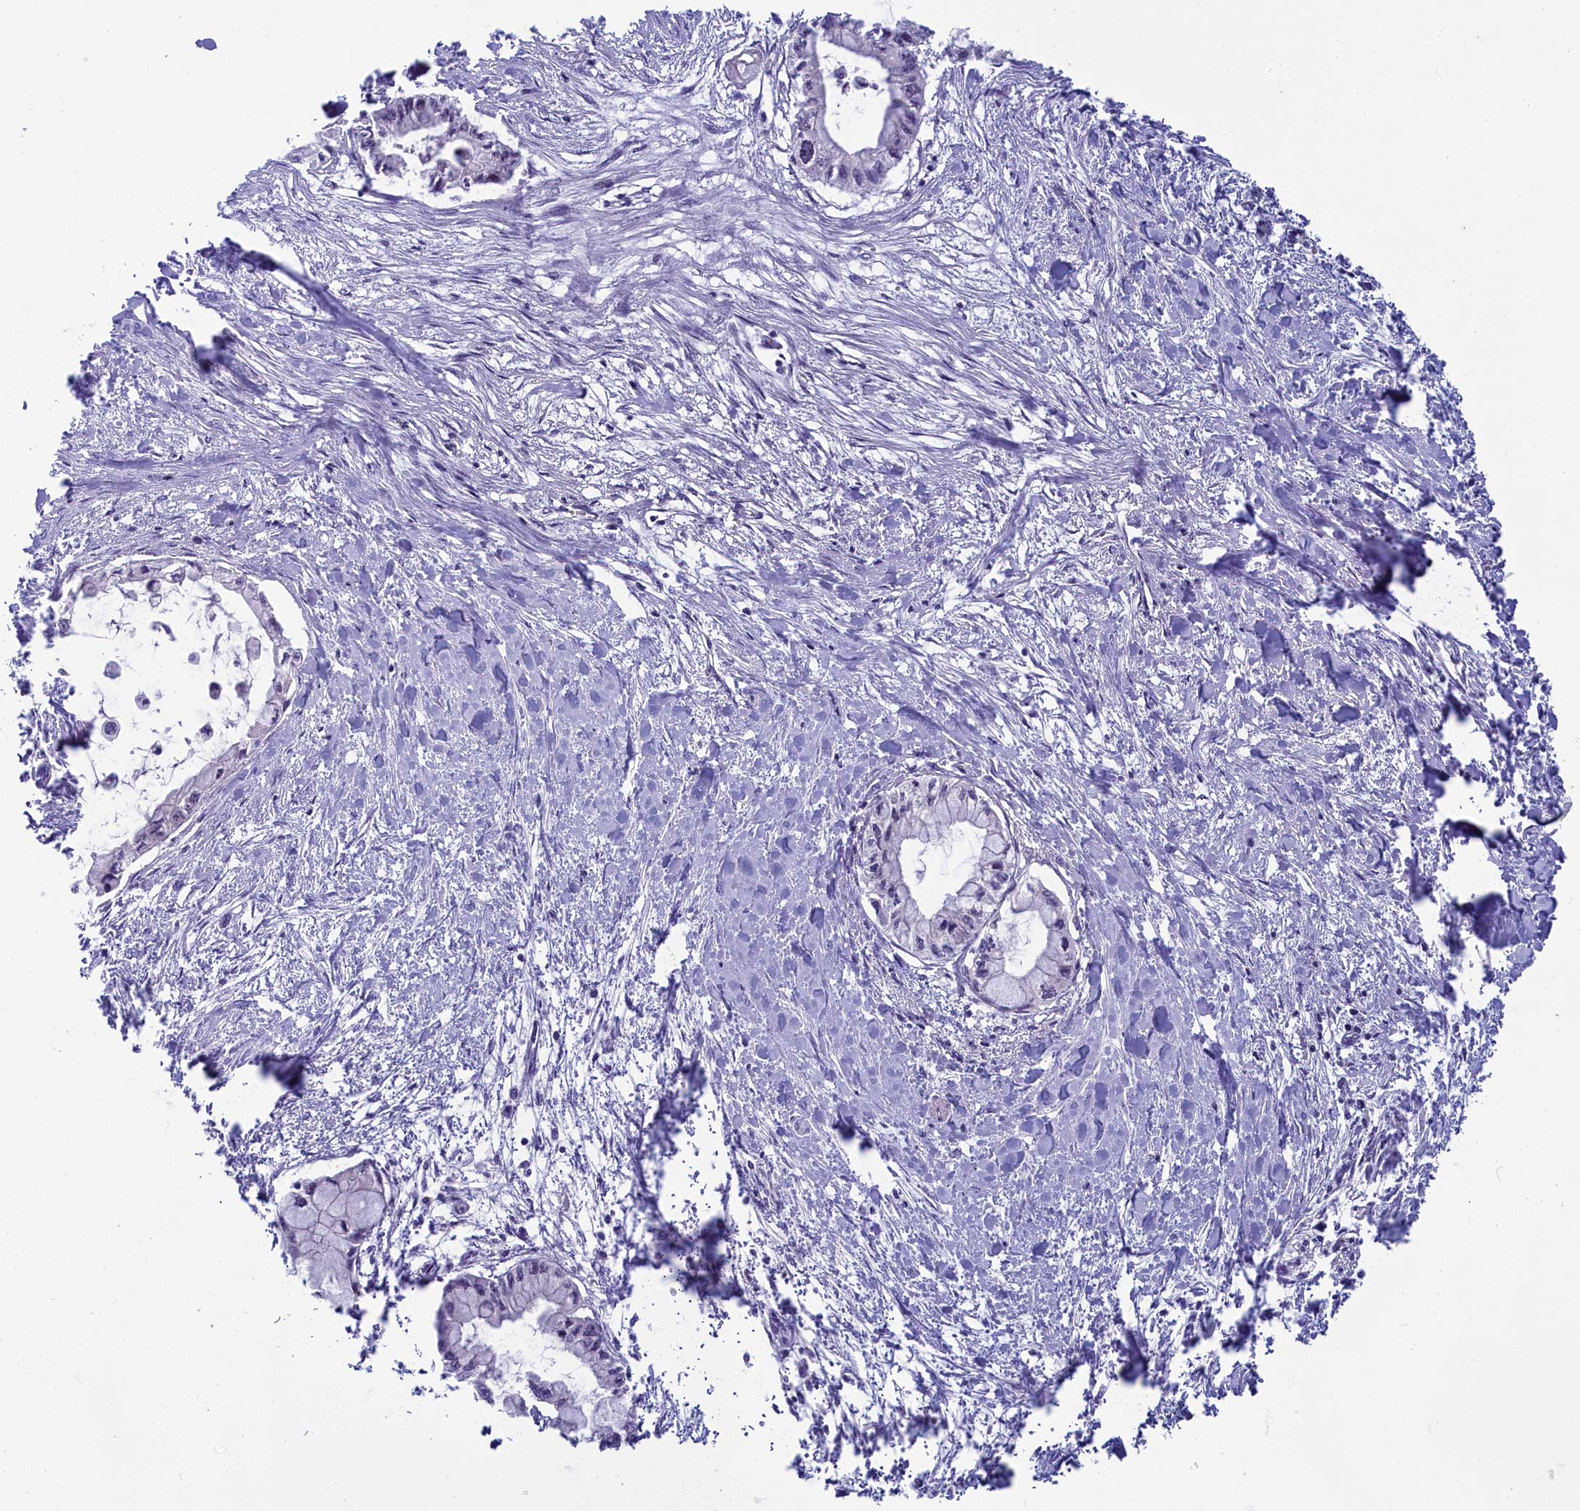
{"staining": {"intensity": "negative", "quantity": "none", "location": "none"}, "tissue": "pancreatic cancer", "cell_type": "Tumor cells", "image_type": "cancer", "snomed": [{"axis": "morphology", "description": "Adenocarcinoma, NOS"}, {"axis": "topography", "description": "Pancreas"}], "caption": "Protein analysis of pancreatic cancer reveals no significant positivity in tumor cells. Nuclei are stained in blue.", "gene": "CRAMP1", "patient": {"sex": "male", "age": 48}}